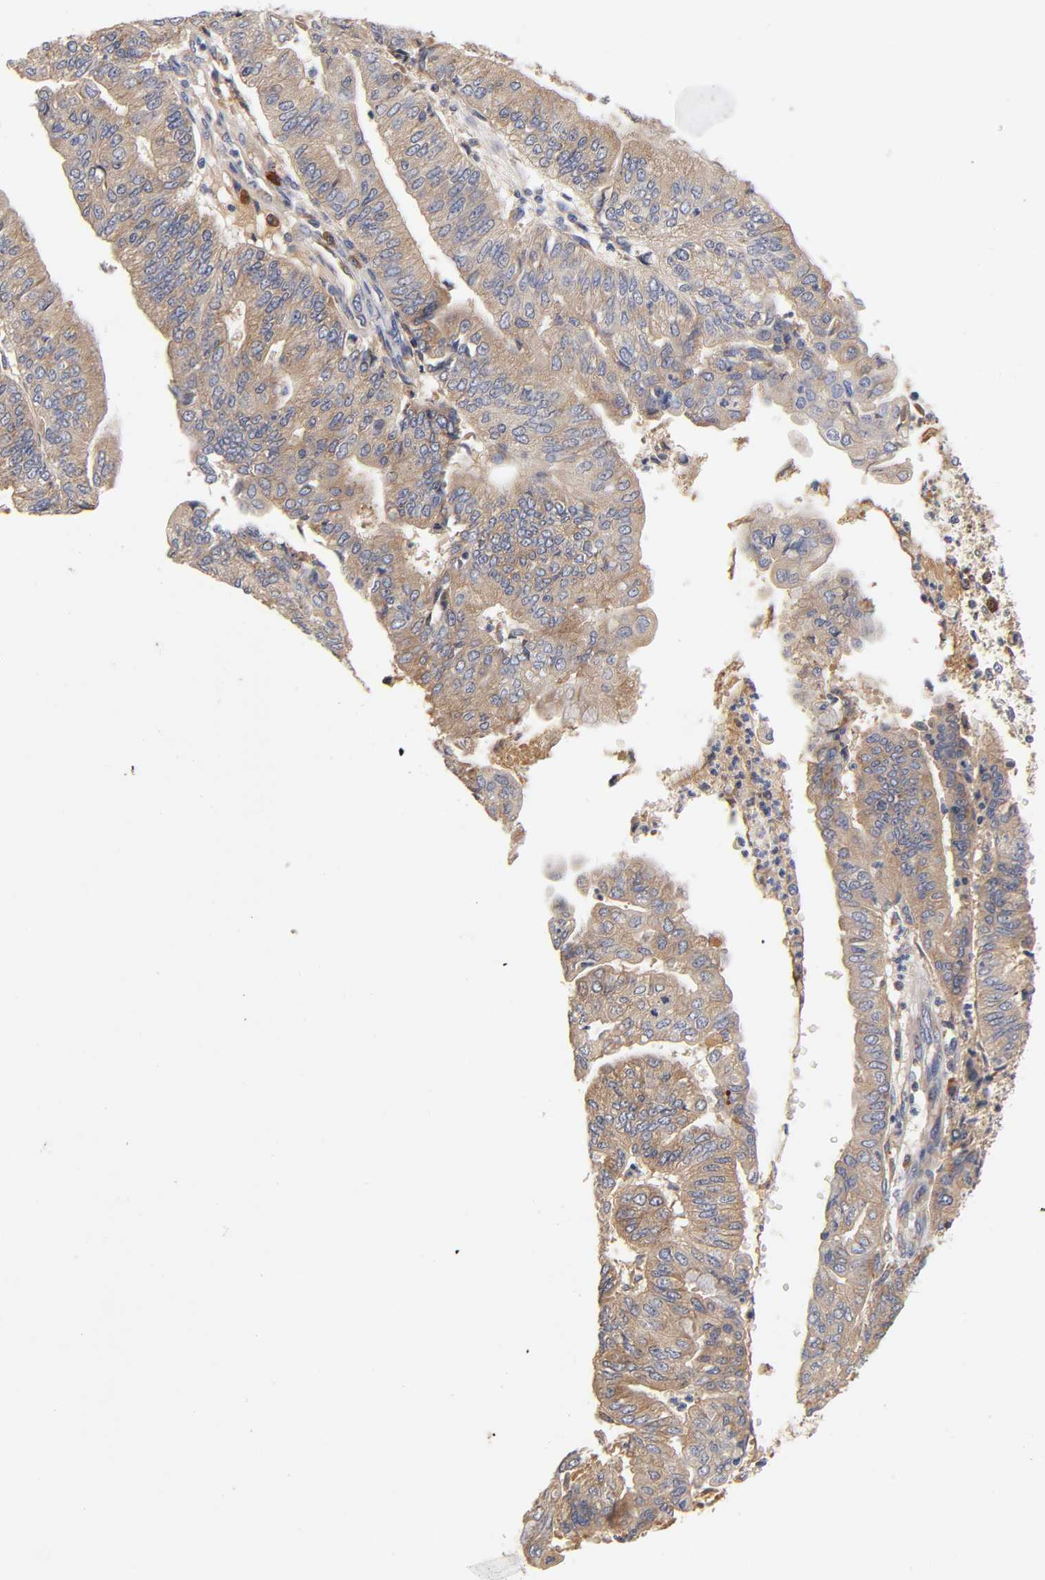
{"staining": {"intensity": "moderate", "quantity": ">75%", "location": "cytoplasmic/membranous"}, "tissue": "endometrial cancer", "cell_type": "Tumor cells", "image_type": "cancer", "snomed": [{"axis": "morphology", "description": "Adenocarcinoma, NOS"}, {"axis": "topography", "description": "Endometrium"}], "caption": "Endometrial cancer (adenocarcinoma) was stained to show a protein in brown. There is medium levels of moderate cytoplasmic/membranous expression in about >75% of tumor cells.", "gene": "RPS29", "patient": {"sex": "female", "age": 59}}